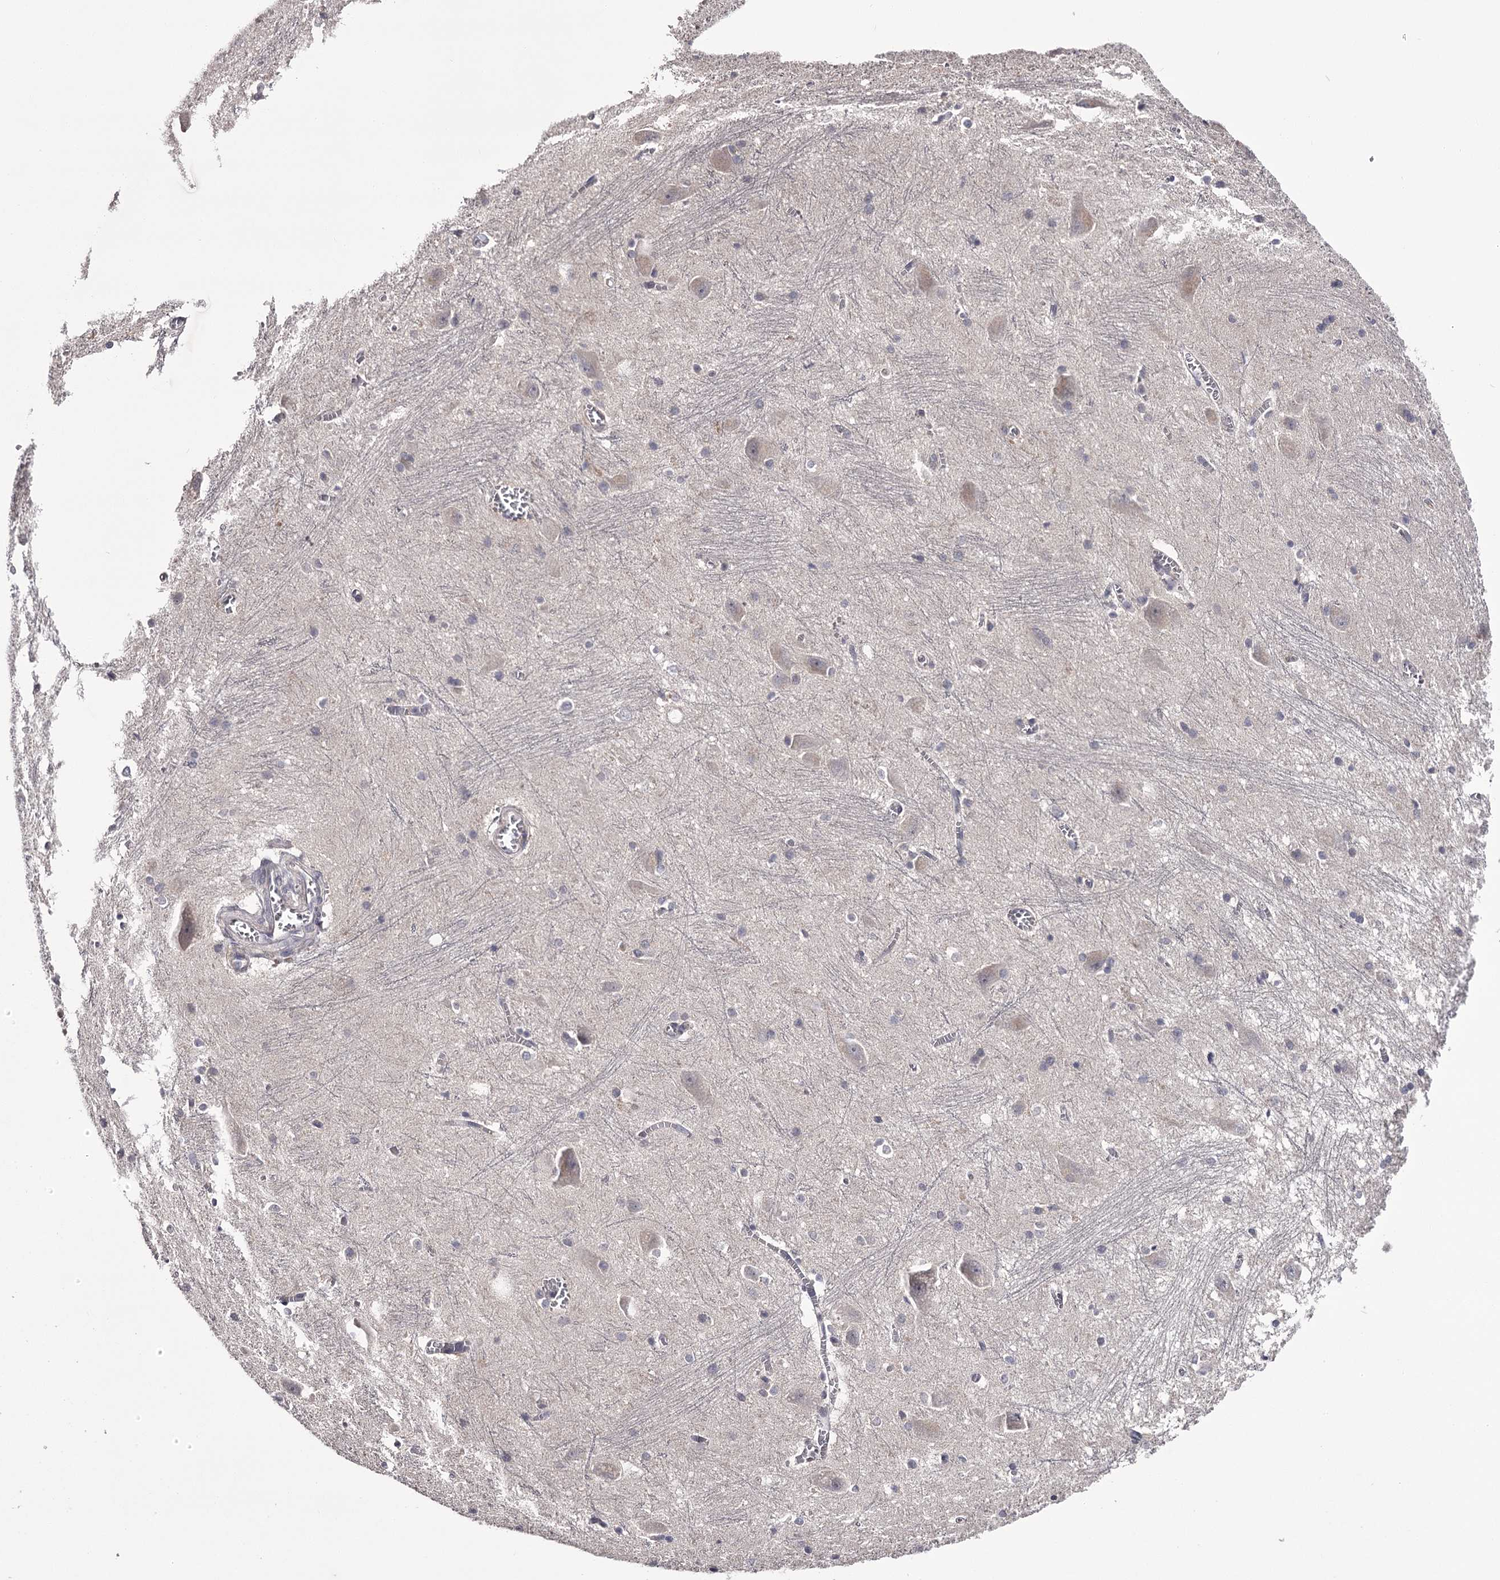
{"staining": {"intensity": "negative", "quantity": "none", "location": "none"}, "tissue": "caudate", "cell_type": "Glial cells", "image_type": "normal", "snomed": [{"axis": "morphology", "description": "Normal tissue, NOS"}, {"axis": "topography", "description": "Lateral ventricle wall"}], "caption": "This histopathology image is of benign caudate stained with immunohistochemistry (IHC) to label a protein in brown with the nuclei are counter-stained blue. There is no staining in glial cells. The staining was performed using DAB (3,3'-diaminobenzidine) to visualize the protein expression in brown, while the nuclei were stained in blue with hematoxylin (Magnification: 20x).", "gene": "PRM2", "patient": {"sex": "male", "age": 37}}